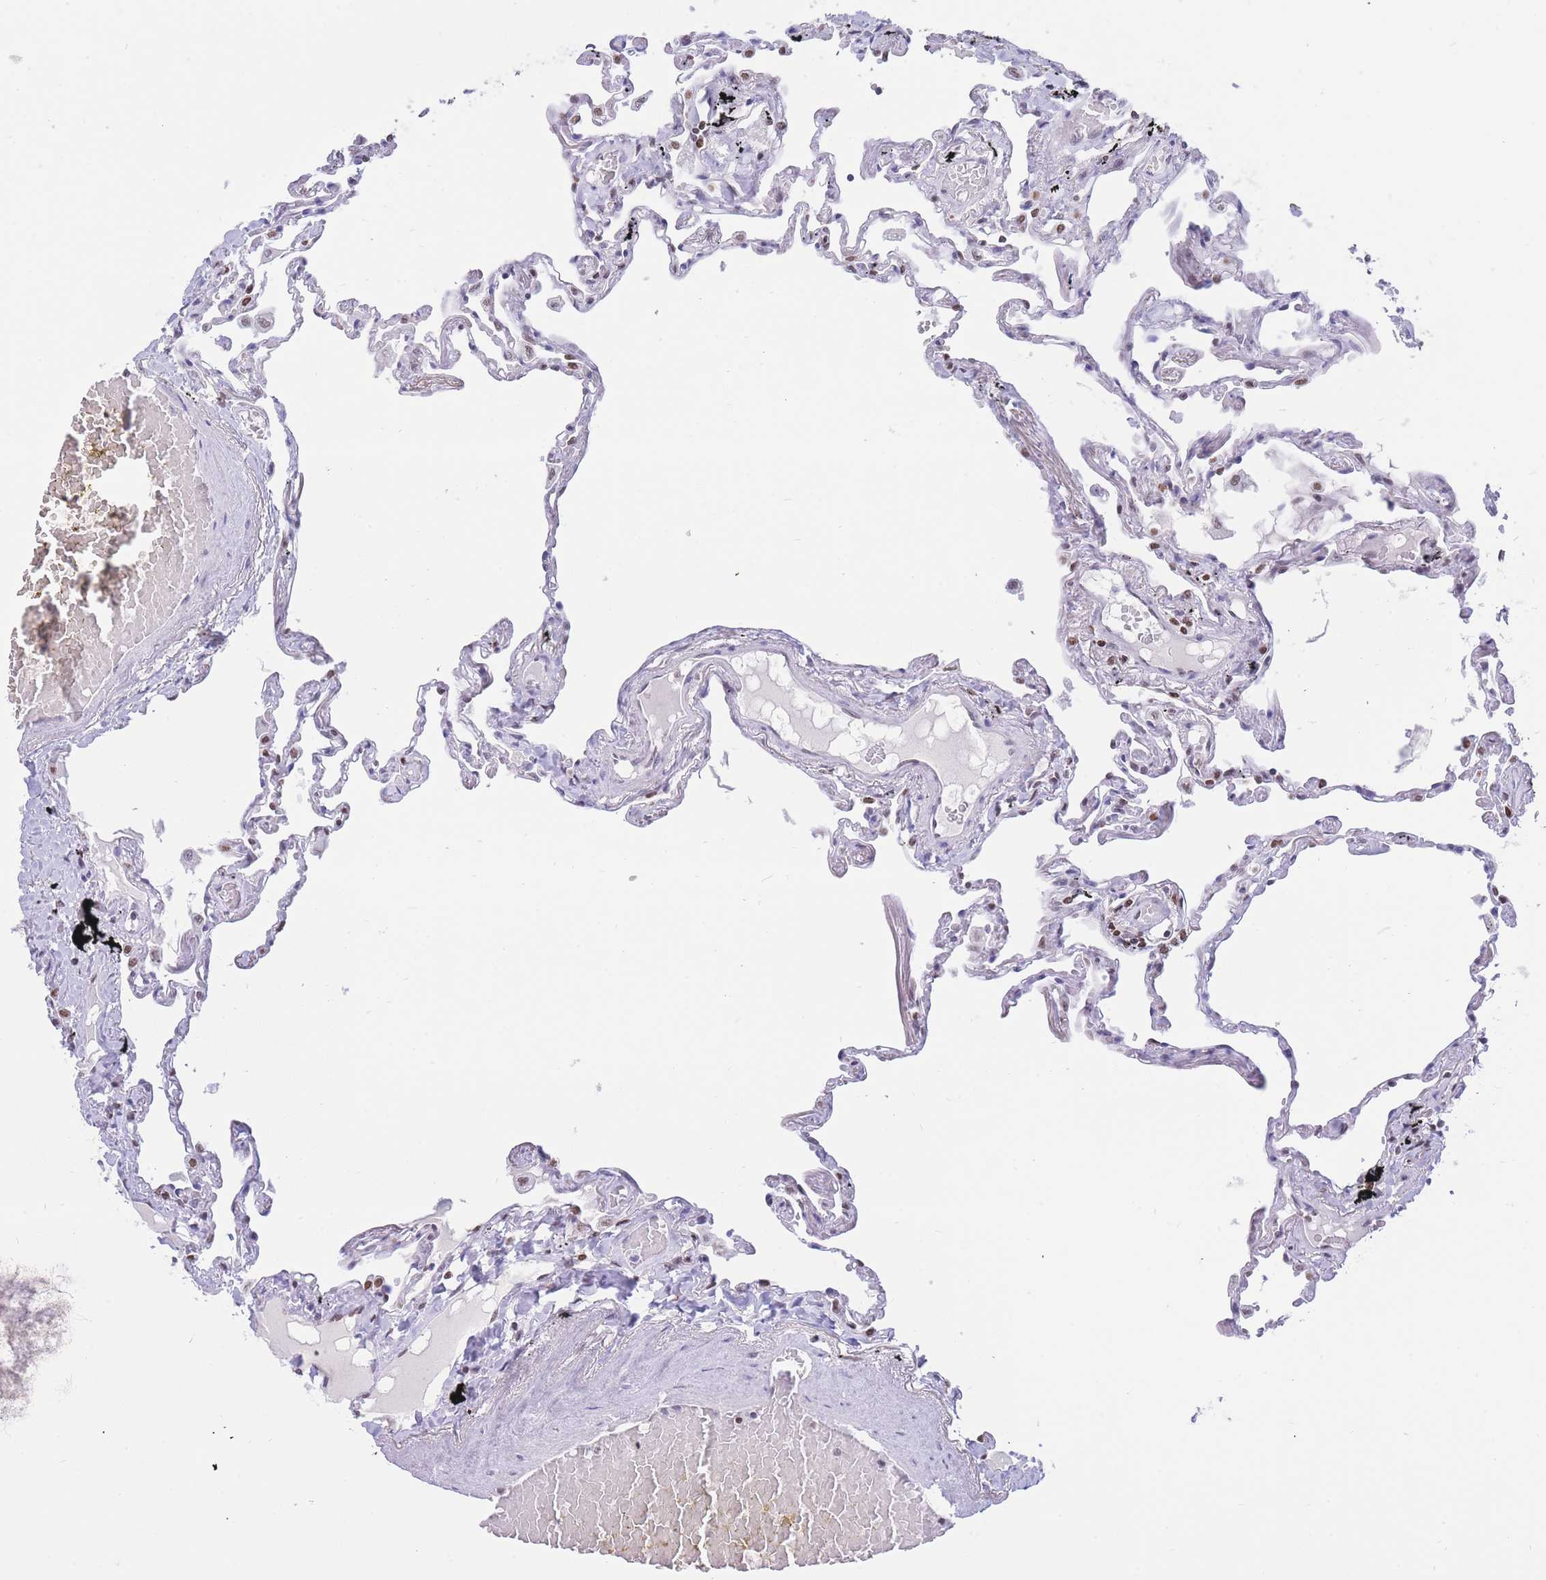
{"staining": {"intensity": "moderate", "quantity": "25%-75%", "location": "nuclear"}, "tissue": "lung", "cell_type": "Alveolar cells", "image_type": "normal", "snomed": [{"axis": "morphology", "description": "Normal tissue, NOS"}, {"axis": "topography", "description": "Lung"}], "caption": "This micrograph demonstrates IHC staining of benign human lung, with medium moderate nuclear expression in approximately 25%-75% of alveolar cells.", "gene": "HMGN1", "patient": {"sex": "female", "age": 67}}